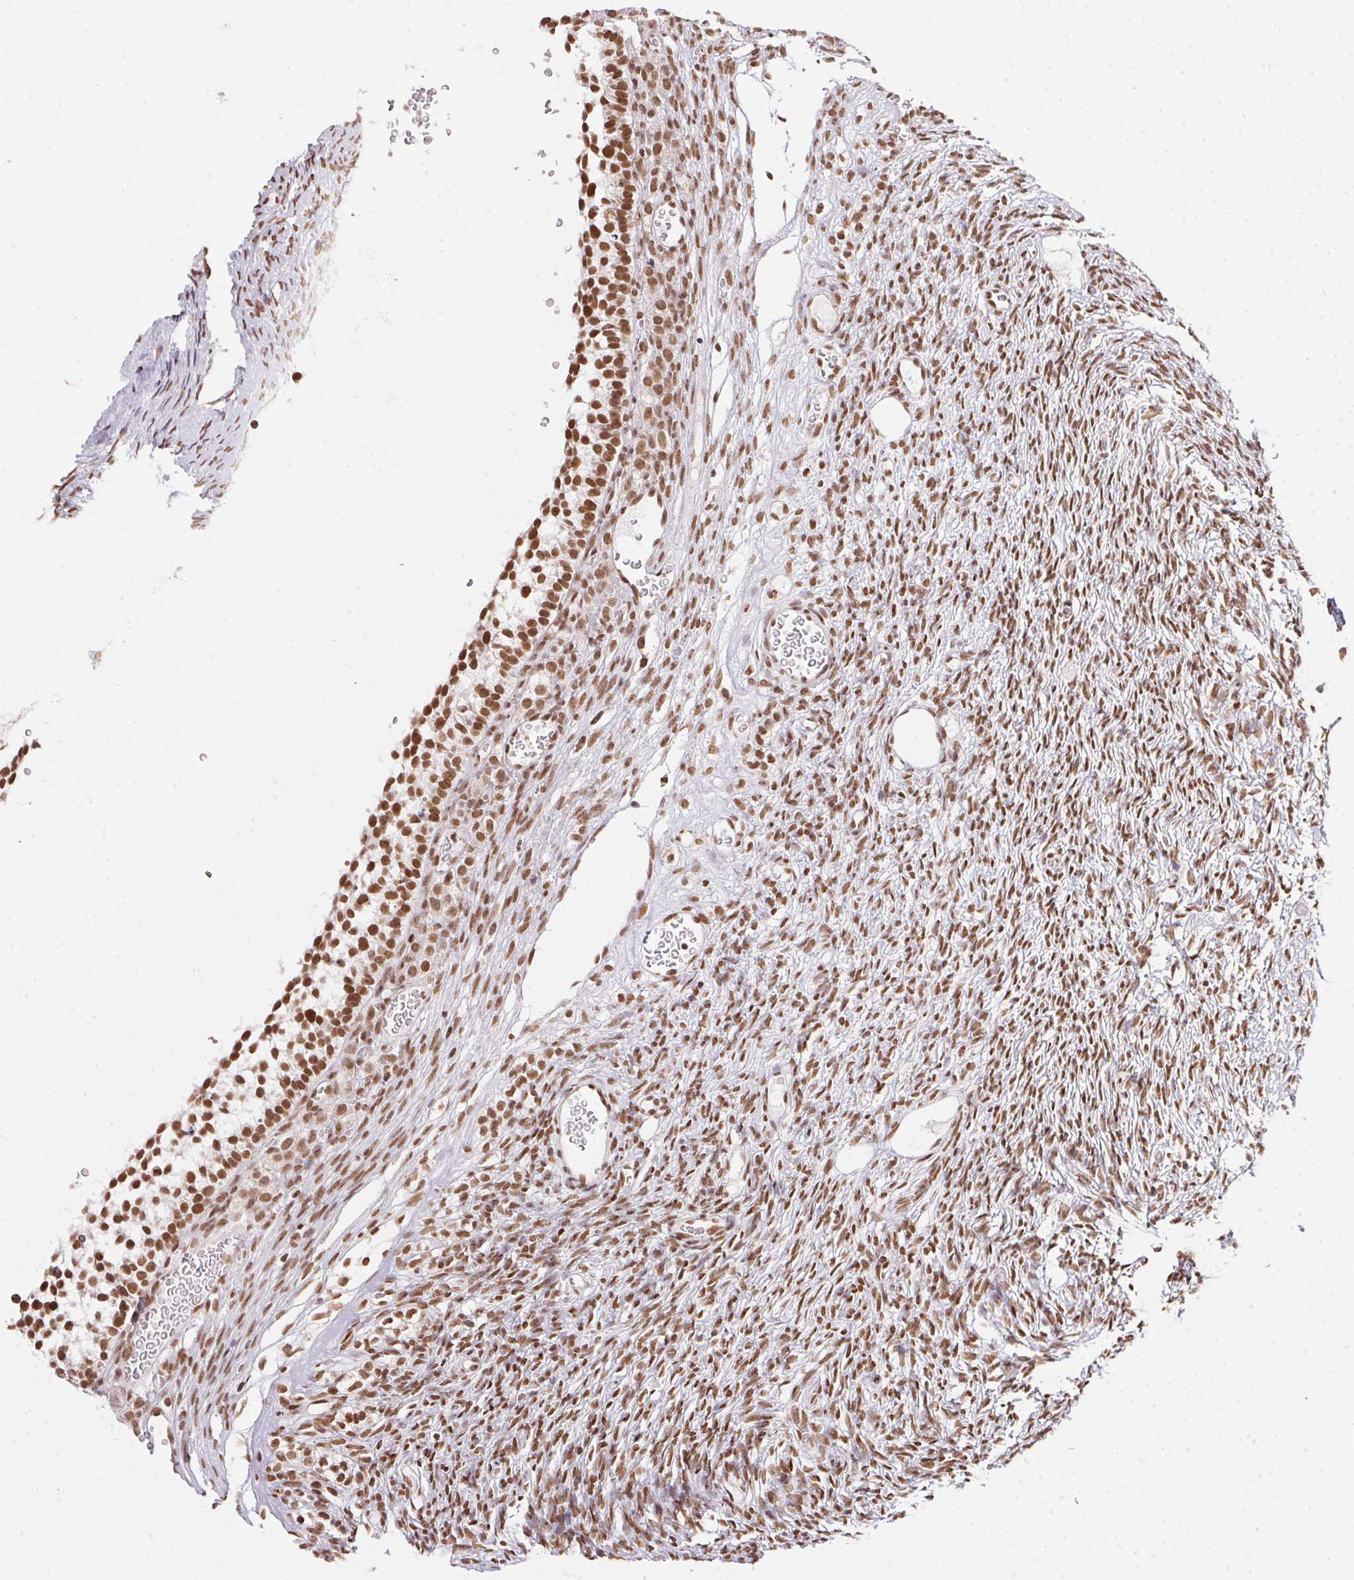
{"staining": {"intensity": "strong", "quantity": ">75%", "location": "nuclear"}, "tissue": "ovary", "cell_type": "Follicle cells", "image_type": "normal", "snomed": [{"axis": "morphology", "description": "Normal tissue, NOS"}, {"axis": "topography", "description": "Ovary"}], "caption": "A high amount of strong nuclear positivity is identified in about >75% of follicle cells in benign ovary. Immunohistochemistry (ihc) stains the protein in brown and the nuclei are stained blue.", "gene": "NFE2L1", "patient": {"sex": "female", "age": 34}}